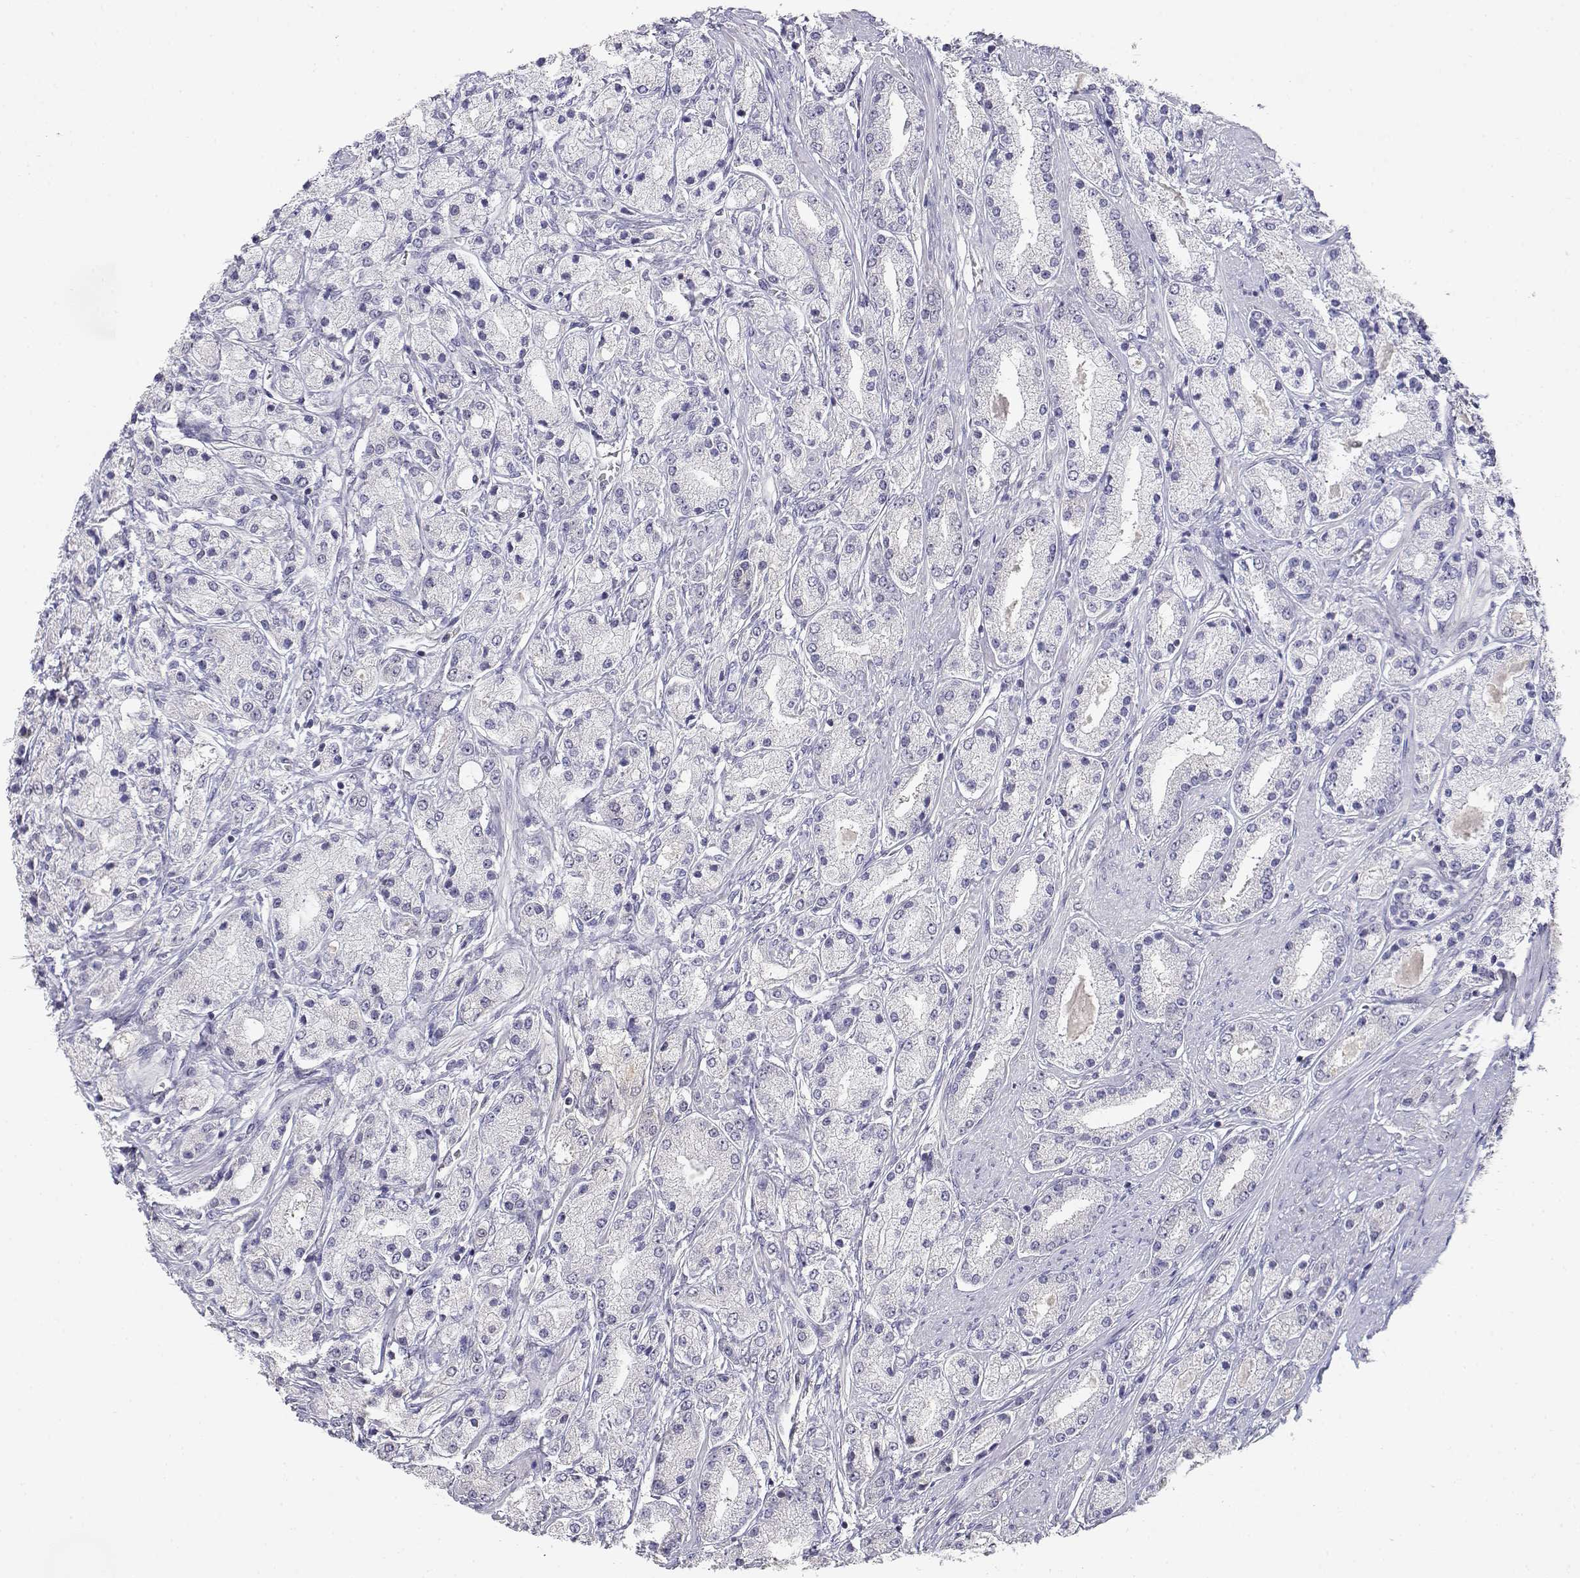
{"staining": {"intensity": "negative", "quantity": "none", "location": "none"}, "tissue": "prostate cancer", "cell_type": "Tumor cells", "image_type": "cancer", "snomed": [{"axis": "morphology", "description": "Adenocarcinoma, High grade"}, {"axis": "topography", "description": "Prostate"}], "caption": "The immunohistochemistry micrograph has no significant expression in tumor cells of prostate cancer tissue. (DAB IHC with hematoxylin counter stain).", "gene": "ADA", "patient": {"sex": "male", "age": 67}}